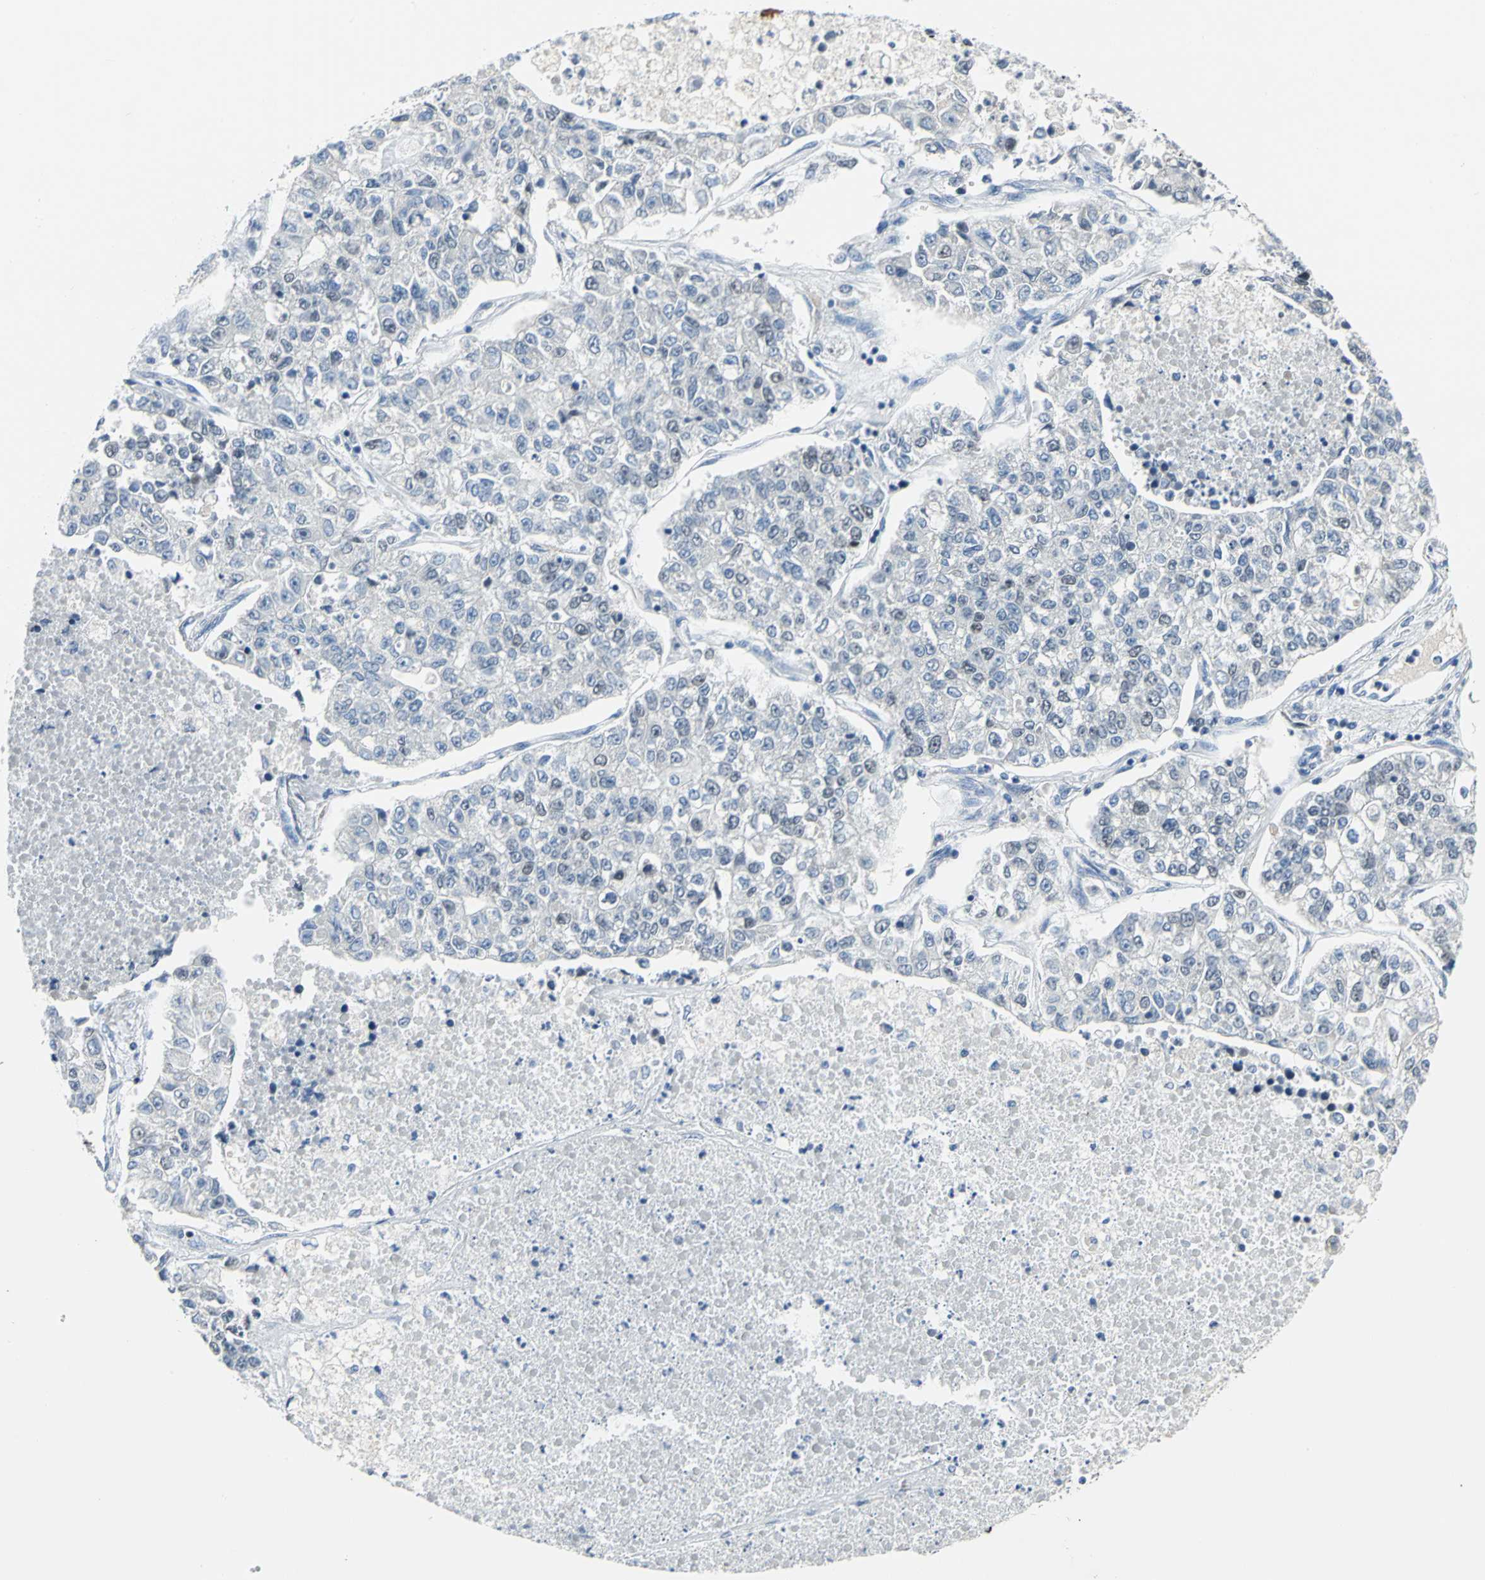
{"staining": {"intensity": "weak", "quantity": "<25%", "location": "nuclear"}, "tissue": "lung cancer", "cell_type": "Tumor cells", "image_type": "cancer", "snomed": [{"axis": "morphology", "description": "Adenocarcinoma, NOS"}, {"axis": "topography", "description": "Lung"}], "caption": "Tumor cells are negative for protein expression in human lung cancer (adenocarcinoma). Nuclei are stained in blue.", "gene": "MCM4", "patient": {"sex": "male", "age": 49}}